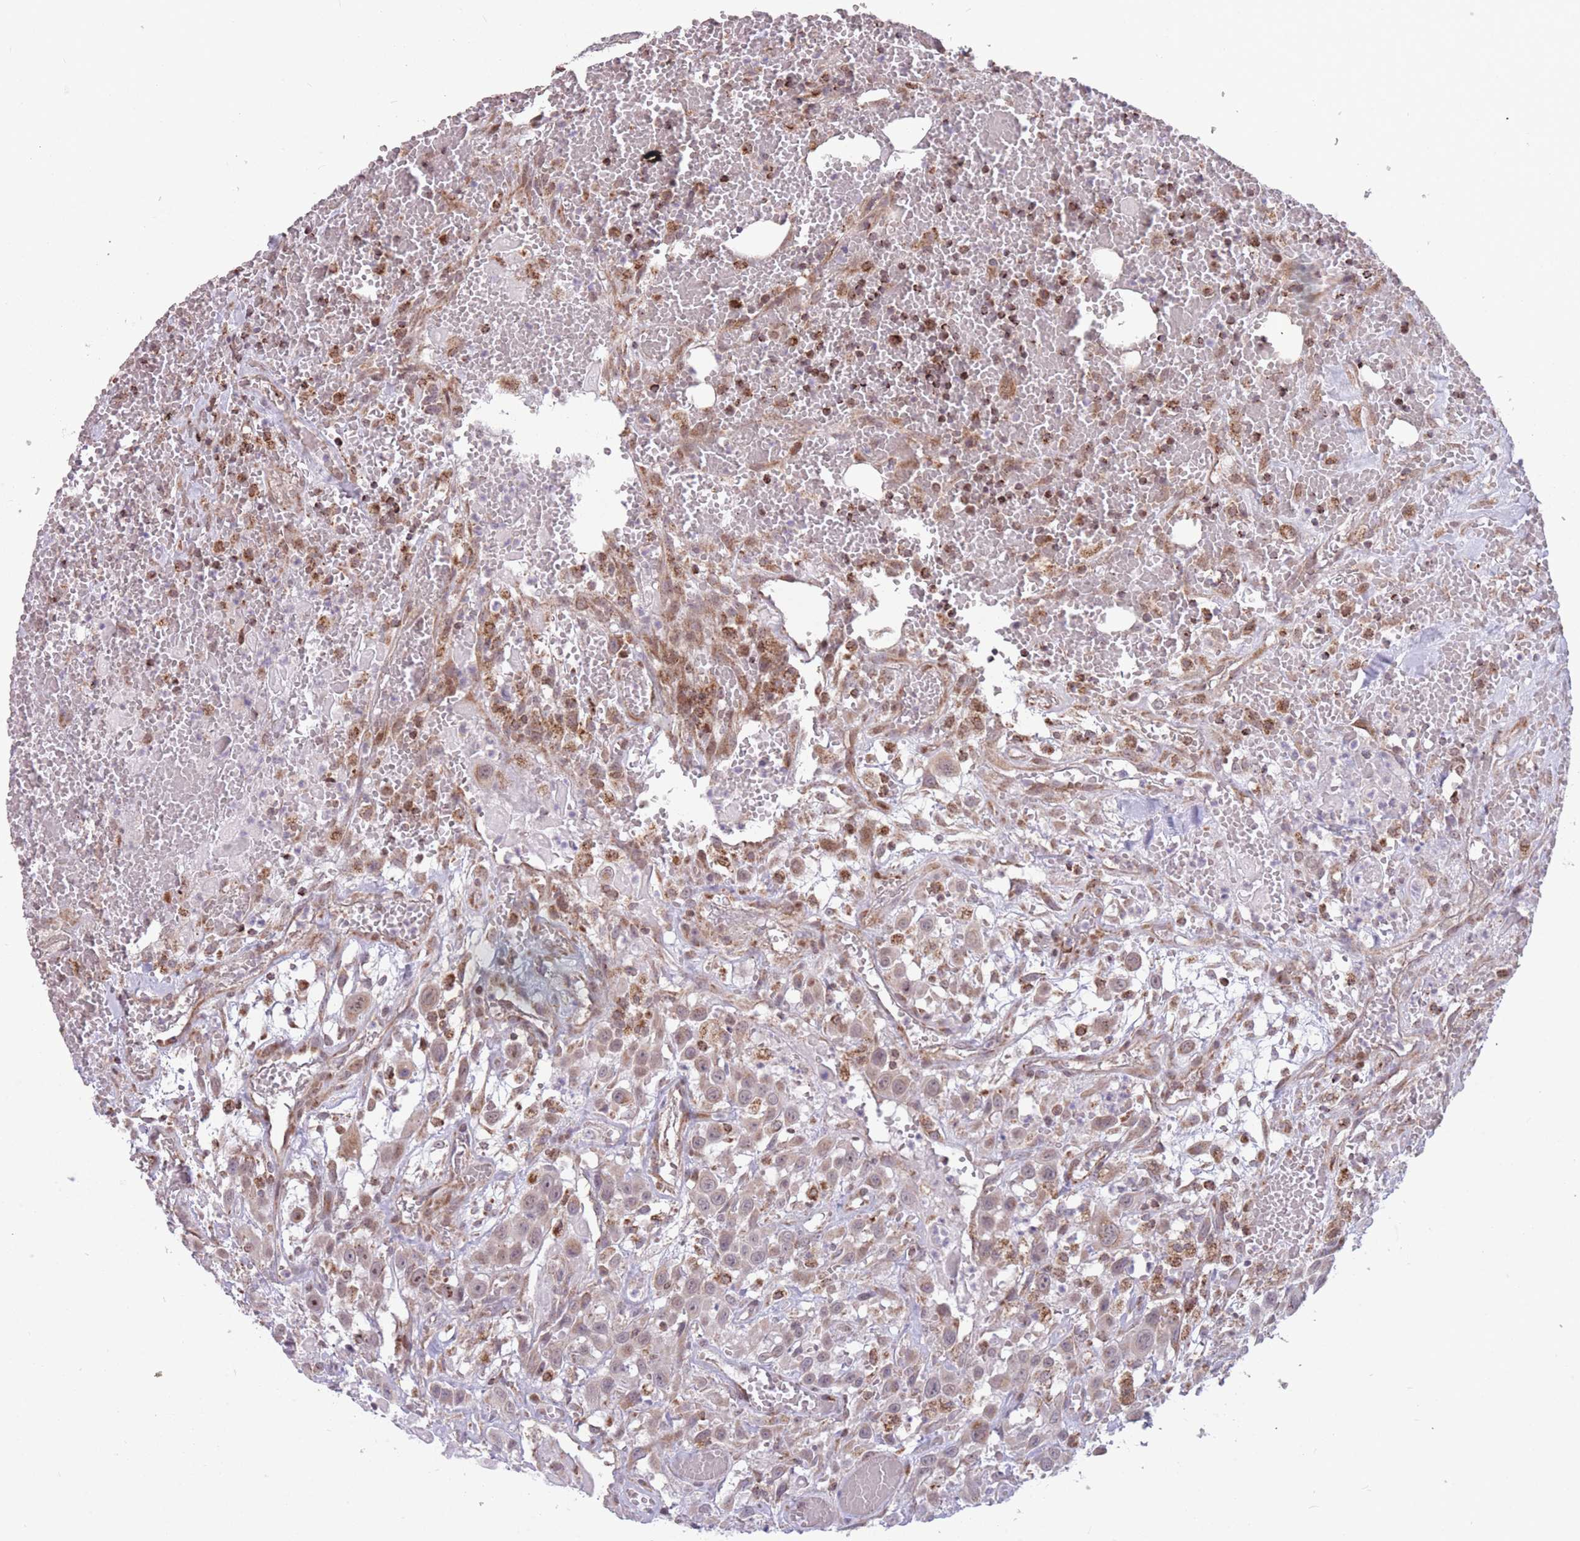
{"staining": {"intensity": "moderate", "quantity": "25%-75%", "location": "cytoplasmic/membranous,nuclear"}, "tissue": "head and neck cancer", "cell_type": "Tumor cells", "image_type": "cancer", "snomed": [{"axis": "morphology", "description": "Squamous cell carcinoma, NOS"}, {"axis": "topography", "description": "Head-Neck"}], "caption": "Tumor cells show medium levels of moderate cytoplasmic/membranous and nuclear expression in approximately 25%-75% of cells in head and neck cancer.", "gene": "DPYSL4", "patient": {"sex": "male", "age": 81}}